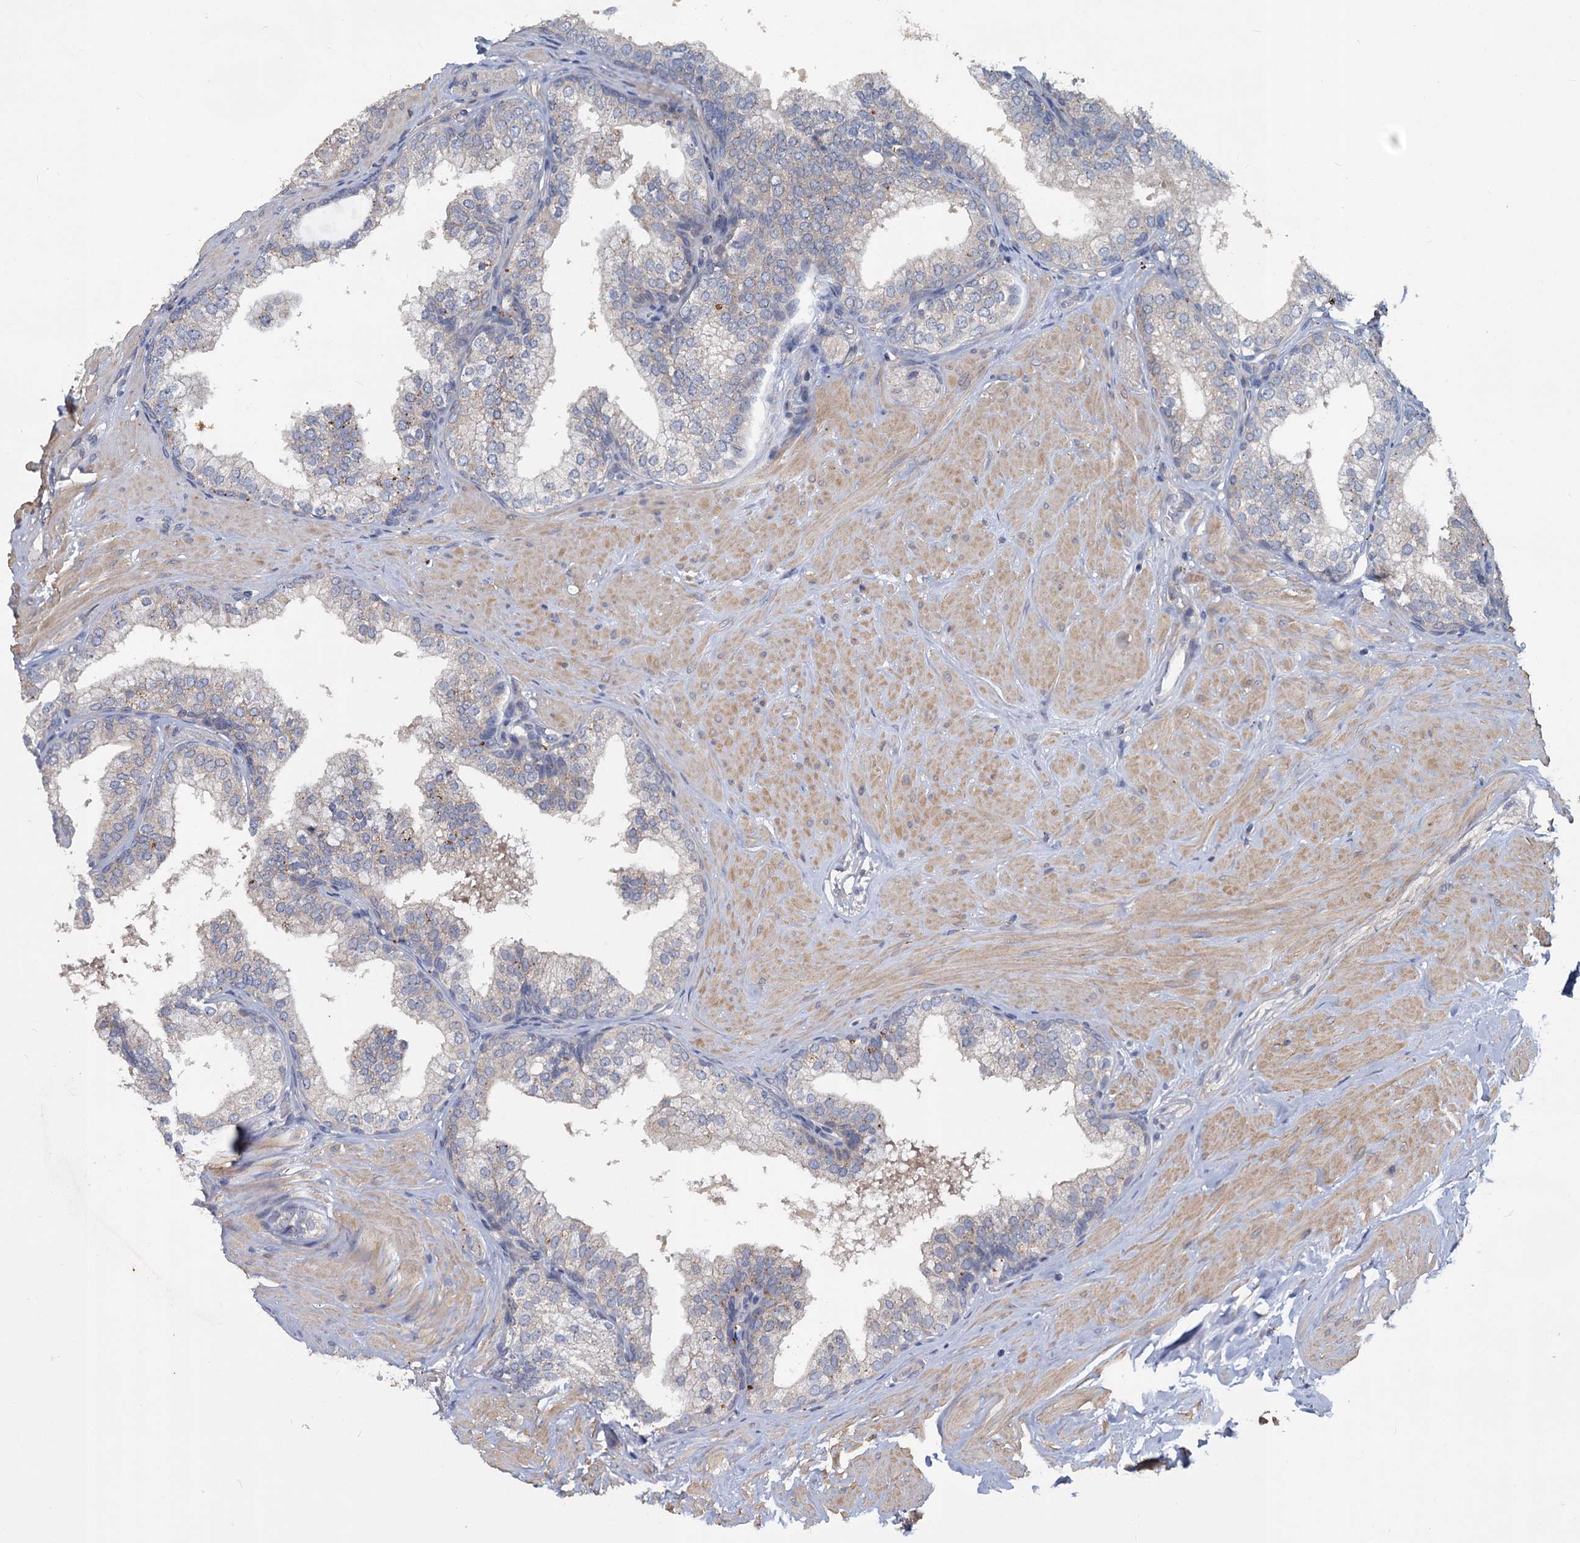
{"staining": {"intensity": "moderate", "quantity": "<25%", "location": "cytoplasmic/membranous"}, "tissue": "prostate", "cell_type": "Glandular cells", "image_type": "normal", "snomed": [{"axis": "morphology", "description": "Normal tissue, NOS"}, {"axis": "topography", "description": "Prostate"}], "caption": "Normal prostate exhibits moderate cytoplasmic/membranous staining in approximately <25% of glandular cells, visualized by immunohistochemistry. The protein is stained brown, and the nuclei are stained in blue (DAB (3,3'-diaminobenzidine) IHC with brightfield microscopy, high magnification).", "gene": "SLC2A7", "patient": {"sex": "male", "age": 60}}